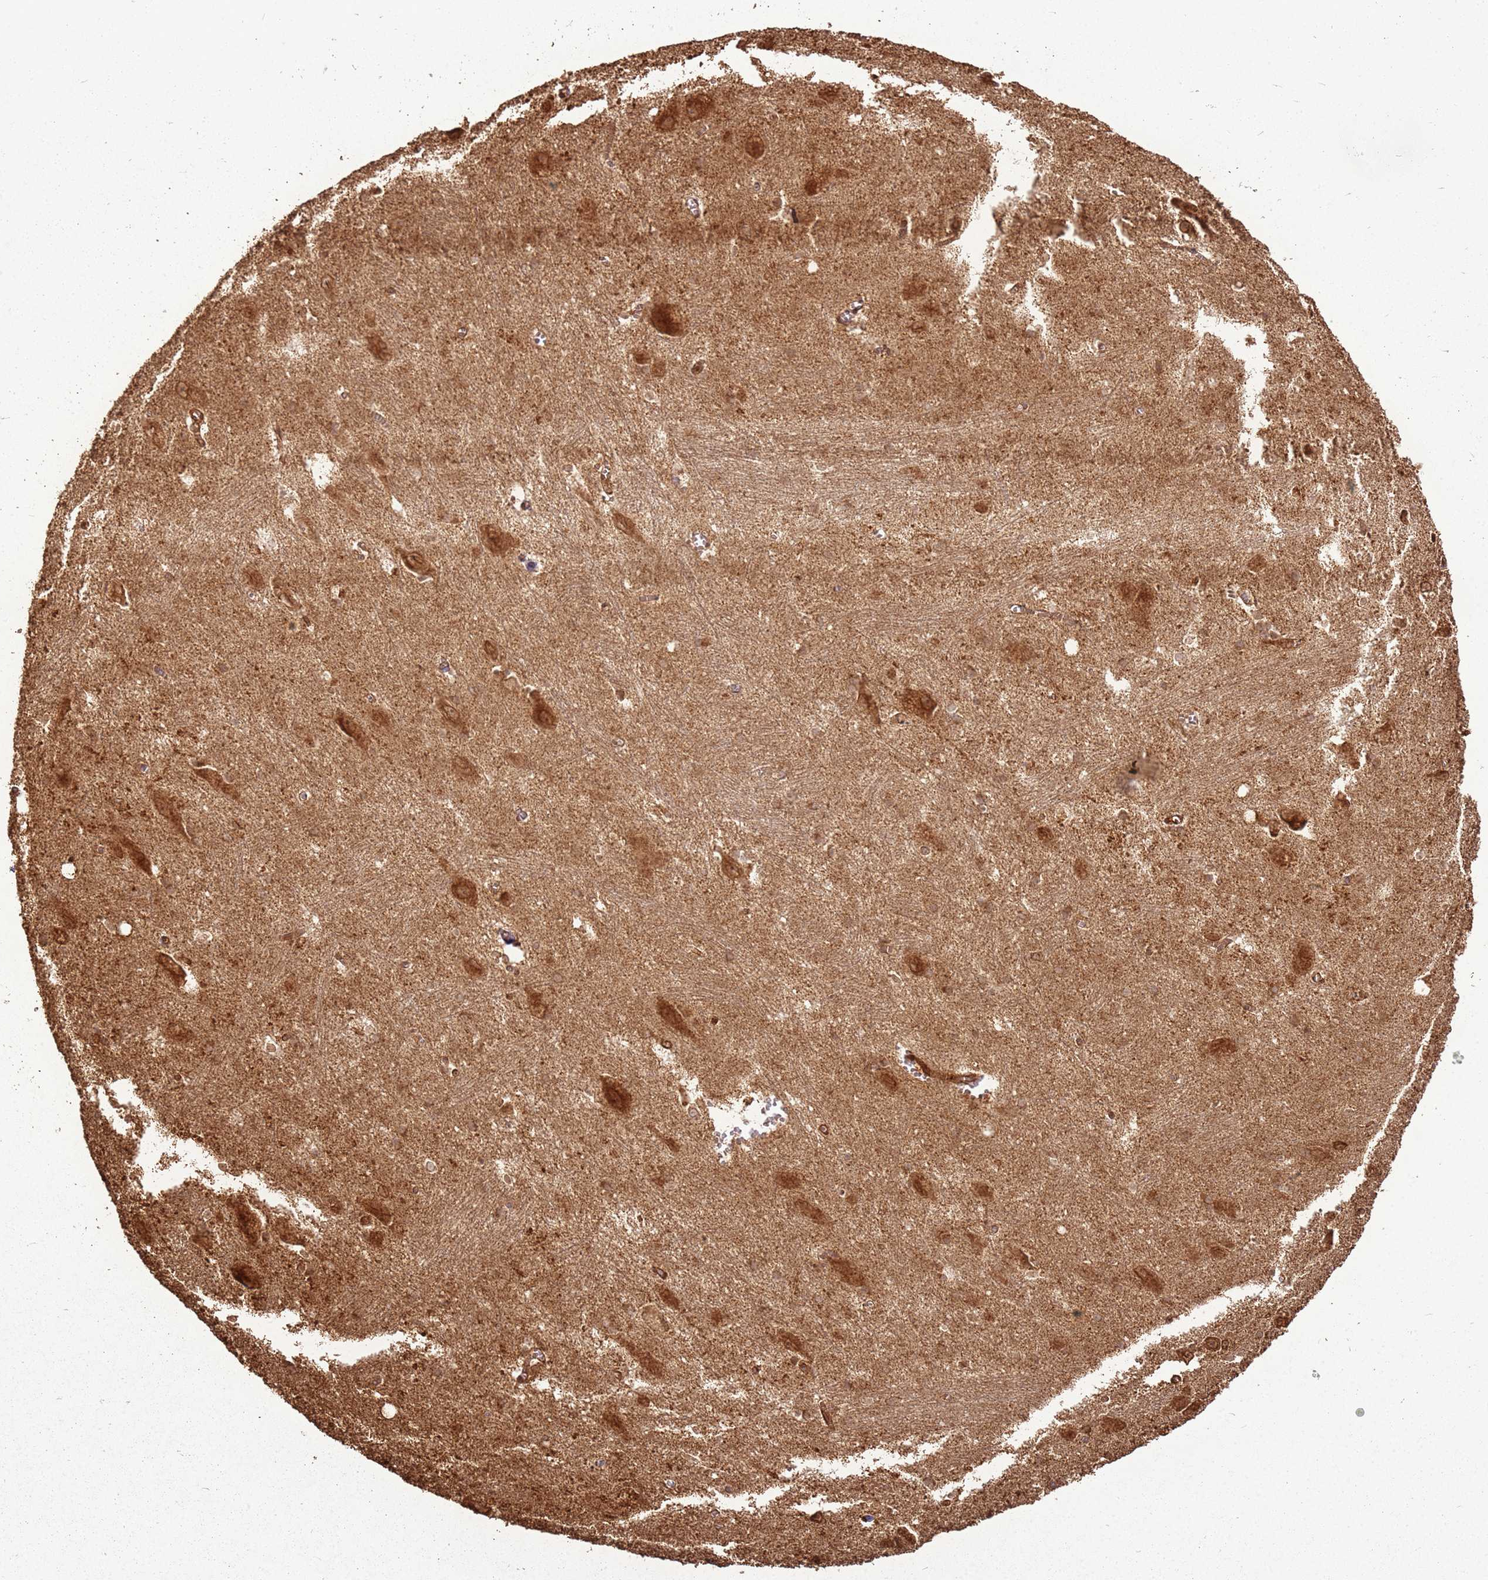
{"staining": {"intensity": "moderate", "quantity": ">75%", "location": "cytoplasmic/membranous"}, "tissue": "caudate", "cell_type": "Glial cells", "image_type": "normal", "snomed": [{"axis": "morphology", "description": "Normal tissue, NOS"}, {"axis": "topography", "description": "Lateral ventricle wall"}], "caption": "IHC (DAB (3,3'-diaminobenzidine)) staining of benign human caudate displays moderate cytoplasmic/membranous protein expression in about >75% of glial cells.", "gene": "MRPS6", "patient": {"sex": "male", "age": 37}}